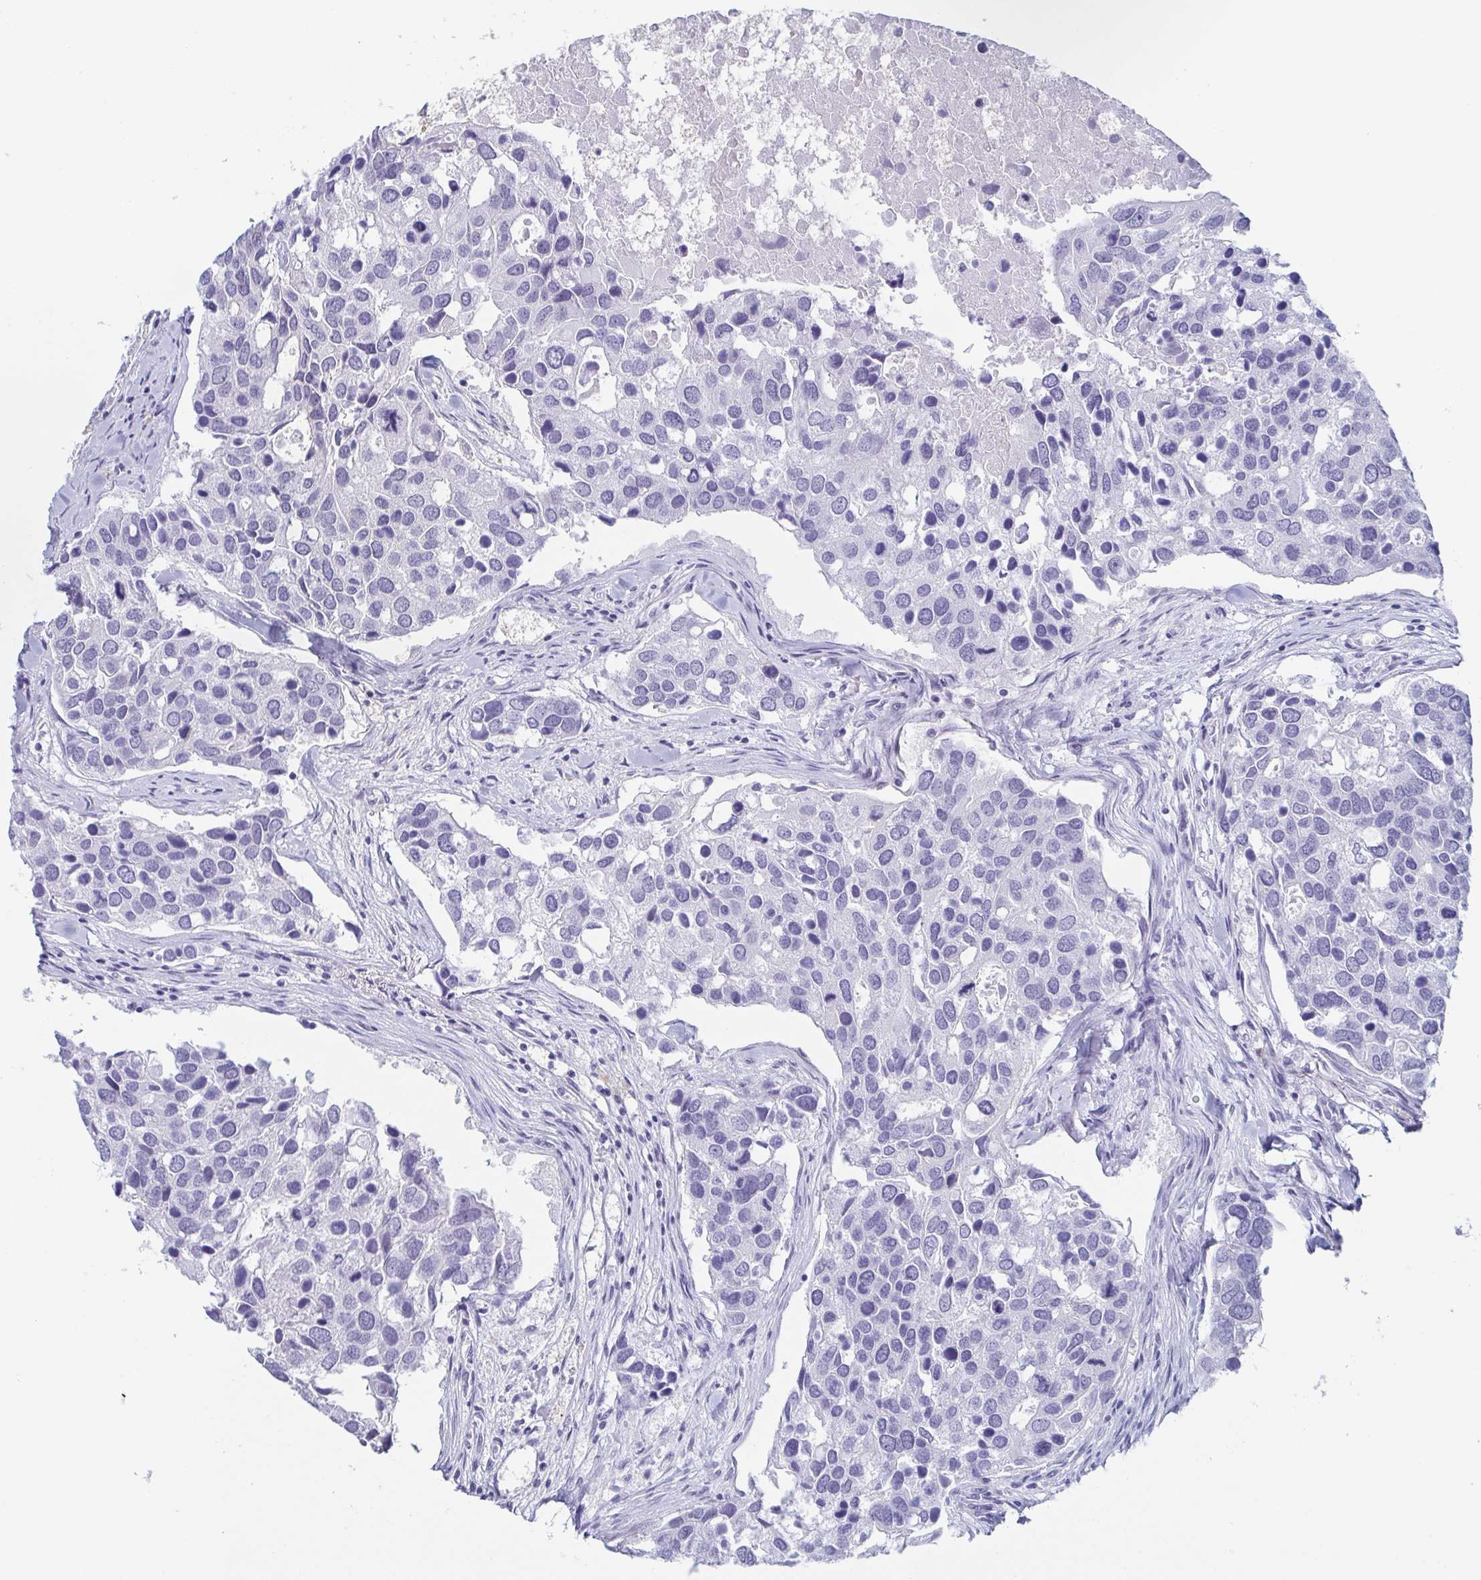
{"staining": {"intensity": "negative", "quantity": "none", "location": "none"}, "tissue": "breast cancer", "cell_type": "Tumor cells", "image_type": "cancer", "snomed": [{"axis": "morphology", "description": "Duct carcinoma"}, {"axis": "topography", "description": "Breast"}], "caption": "Infiltrating ductal carcinoma (breast) stained for a protein using immunohistochemistry reveals no expression tumor cells.", "gene": "REG4", "patient": {"sex": "female", "age": 83}}